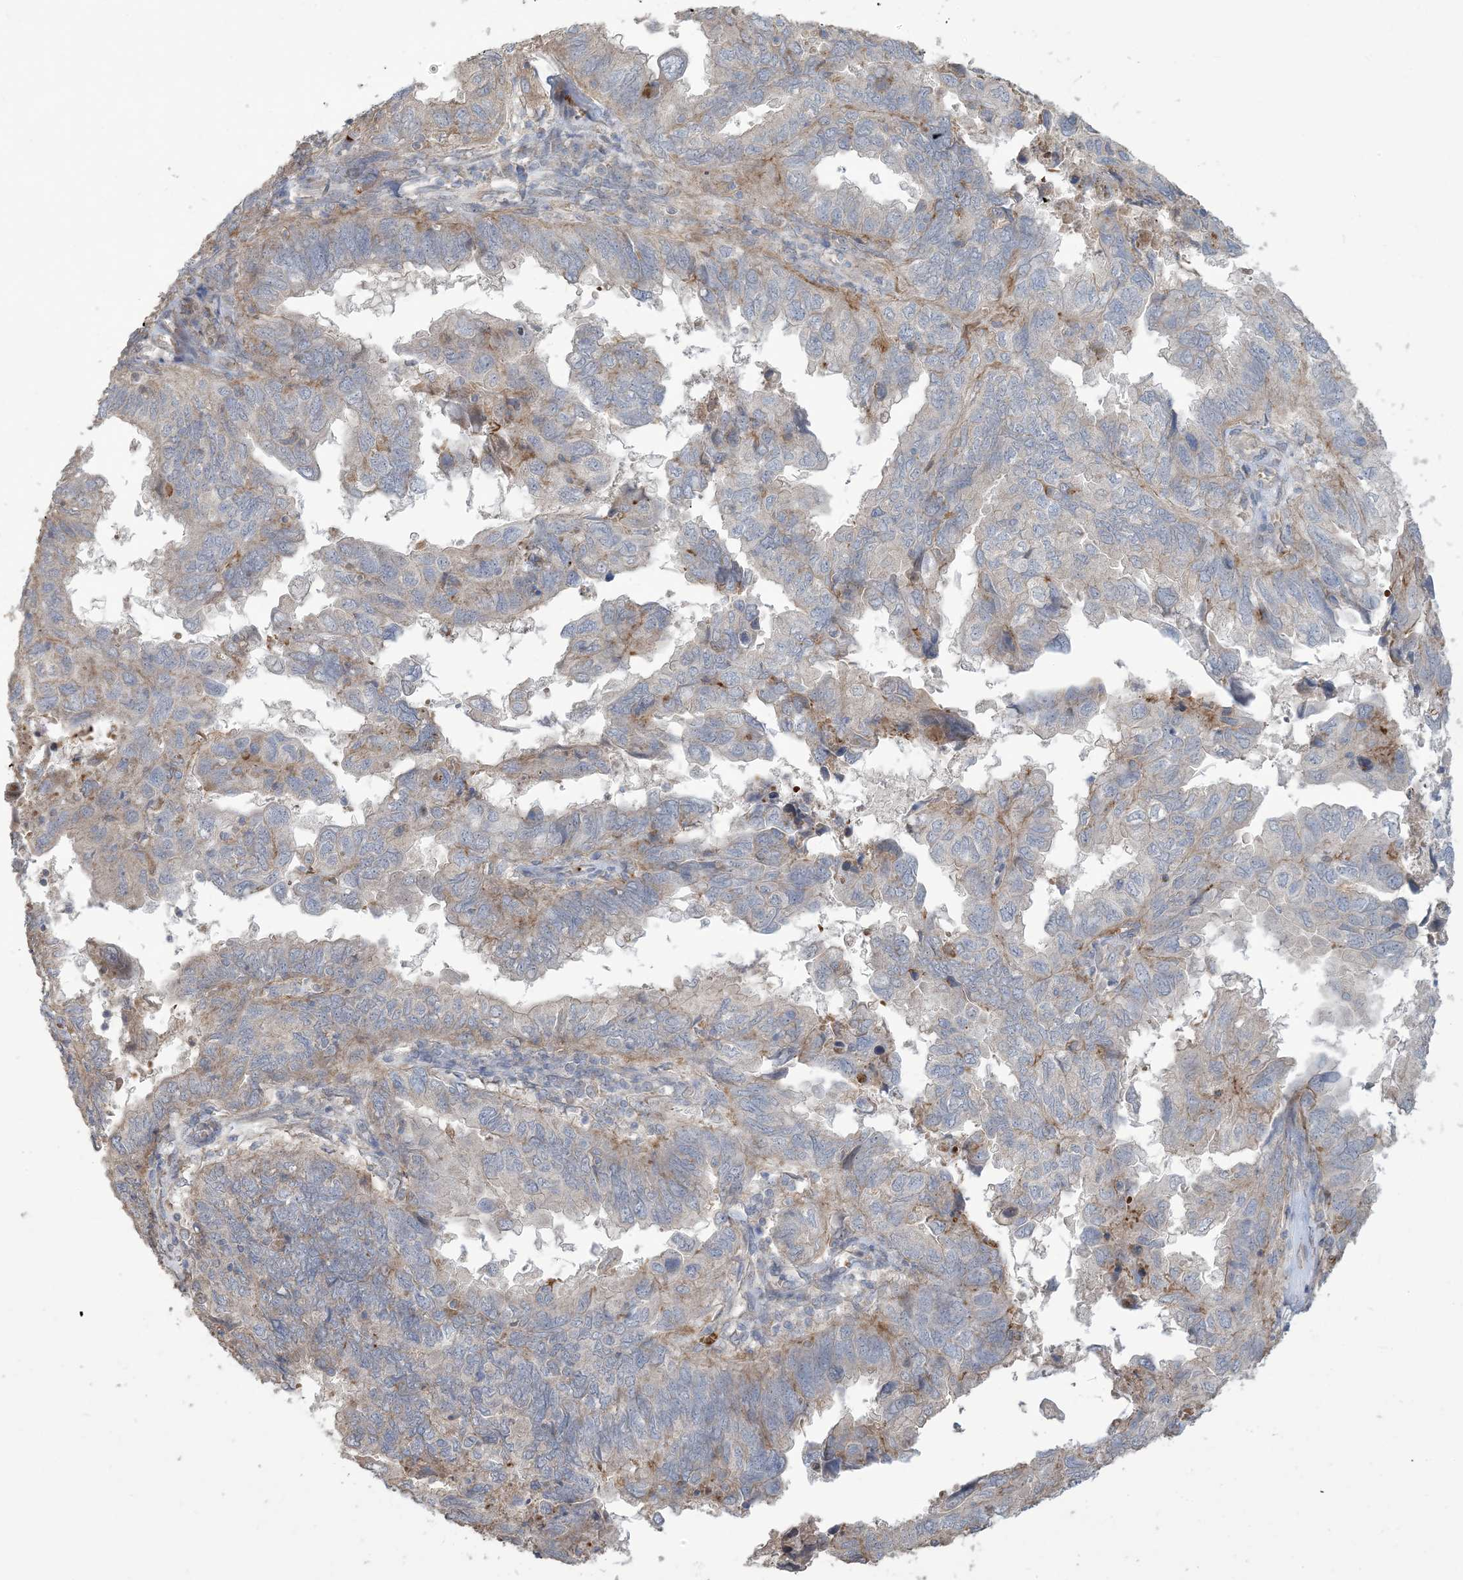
{"staining": {"intensity": "negative", "quantity": "none", "location": "none"}, "tissue": "endometrial cancer", "cell_type": "Tumor cells", "image_type": "cancer", "snomed": [{"axis": "morphology", "description": "Adenocarcinoma, NOS"}, {"axis": "topography", "description": "Uterus"}], "caption": "Human adenocarcinoma (endometrial) stained for a protein using immunohistochemistry reveals no expression in tumor cells.", "gene": "KLHL18", "patient": {"sex": "female", "age": 77}}